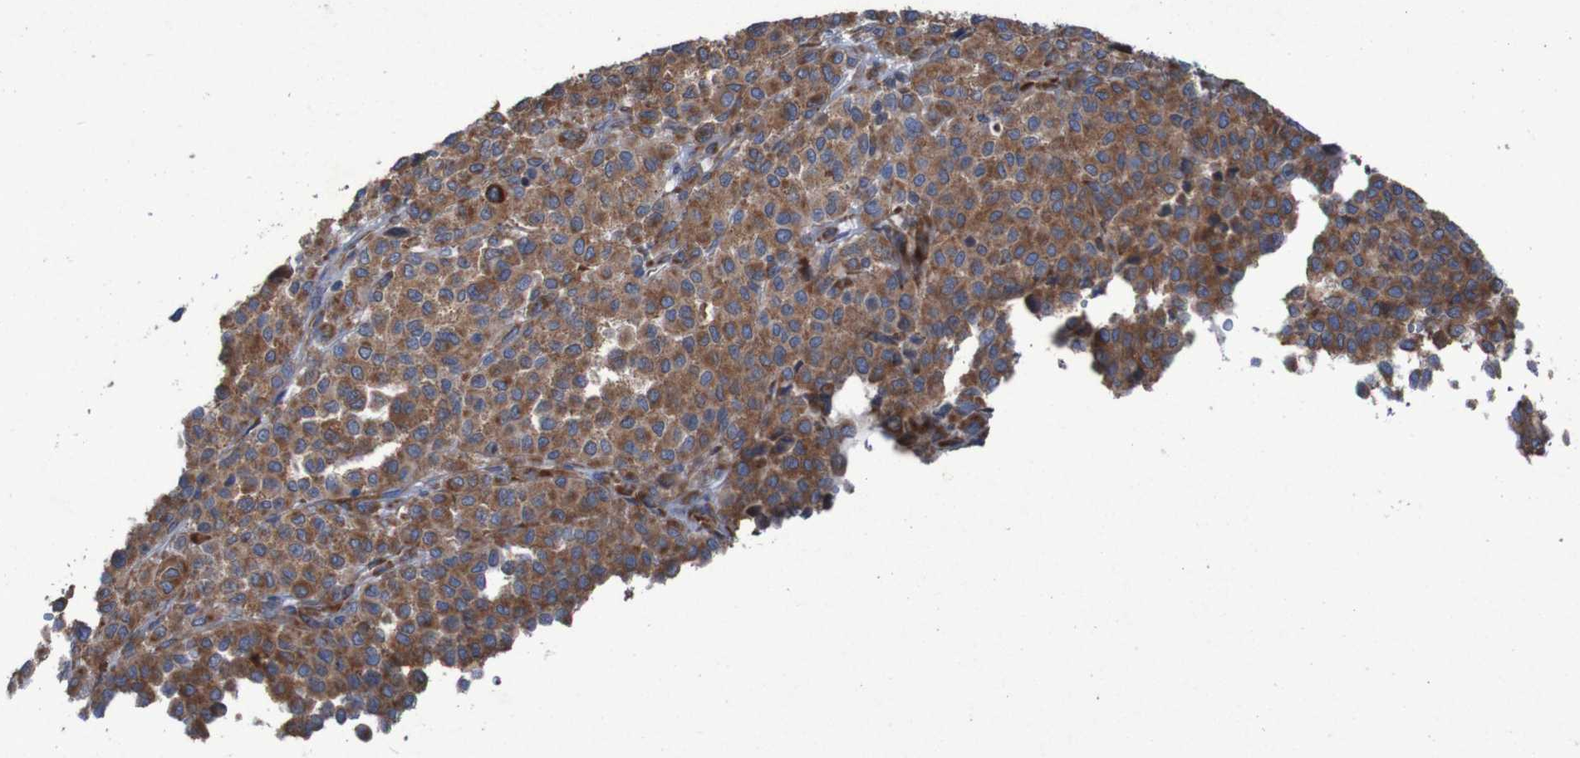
{"staining": {"intensity": "moderate", "quantity": ">75%", "location": "cytoplasmic/membranous"}, "tissue": "melanoma", "cell_type": "Tumor cells", "image_type": "cancer", "snomed": [{"axis": "morphology", "description": "Malignant melanoma, Metastatic site"}, {"axis": "topography", "description": "Pancreas"}], "caption": "The image shows a brown stain indicating the presence of a protein in the cytoplasmic/membranous of tumor cells in malignant melanoma (metastatic site).", "gene": "RPL10", "patient": {"sex": "female", "age": 30}}